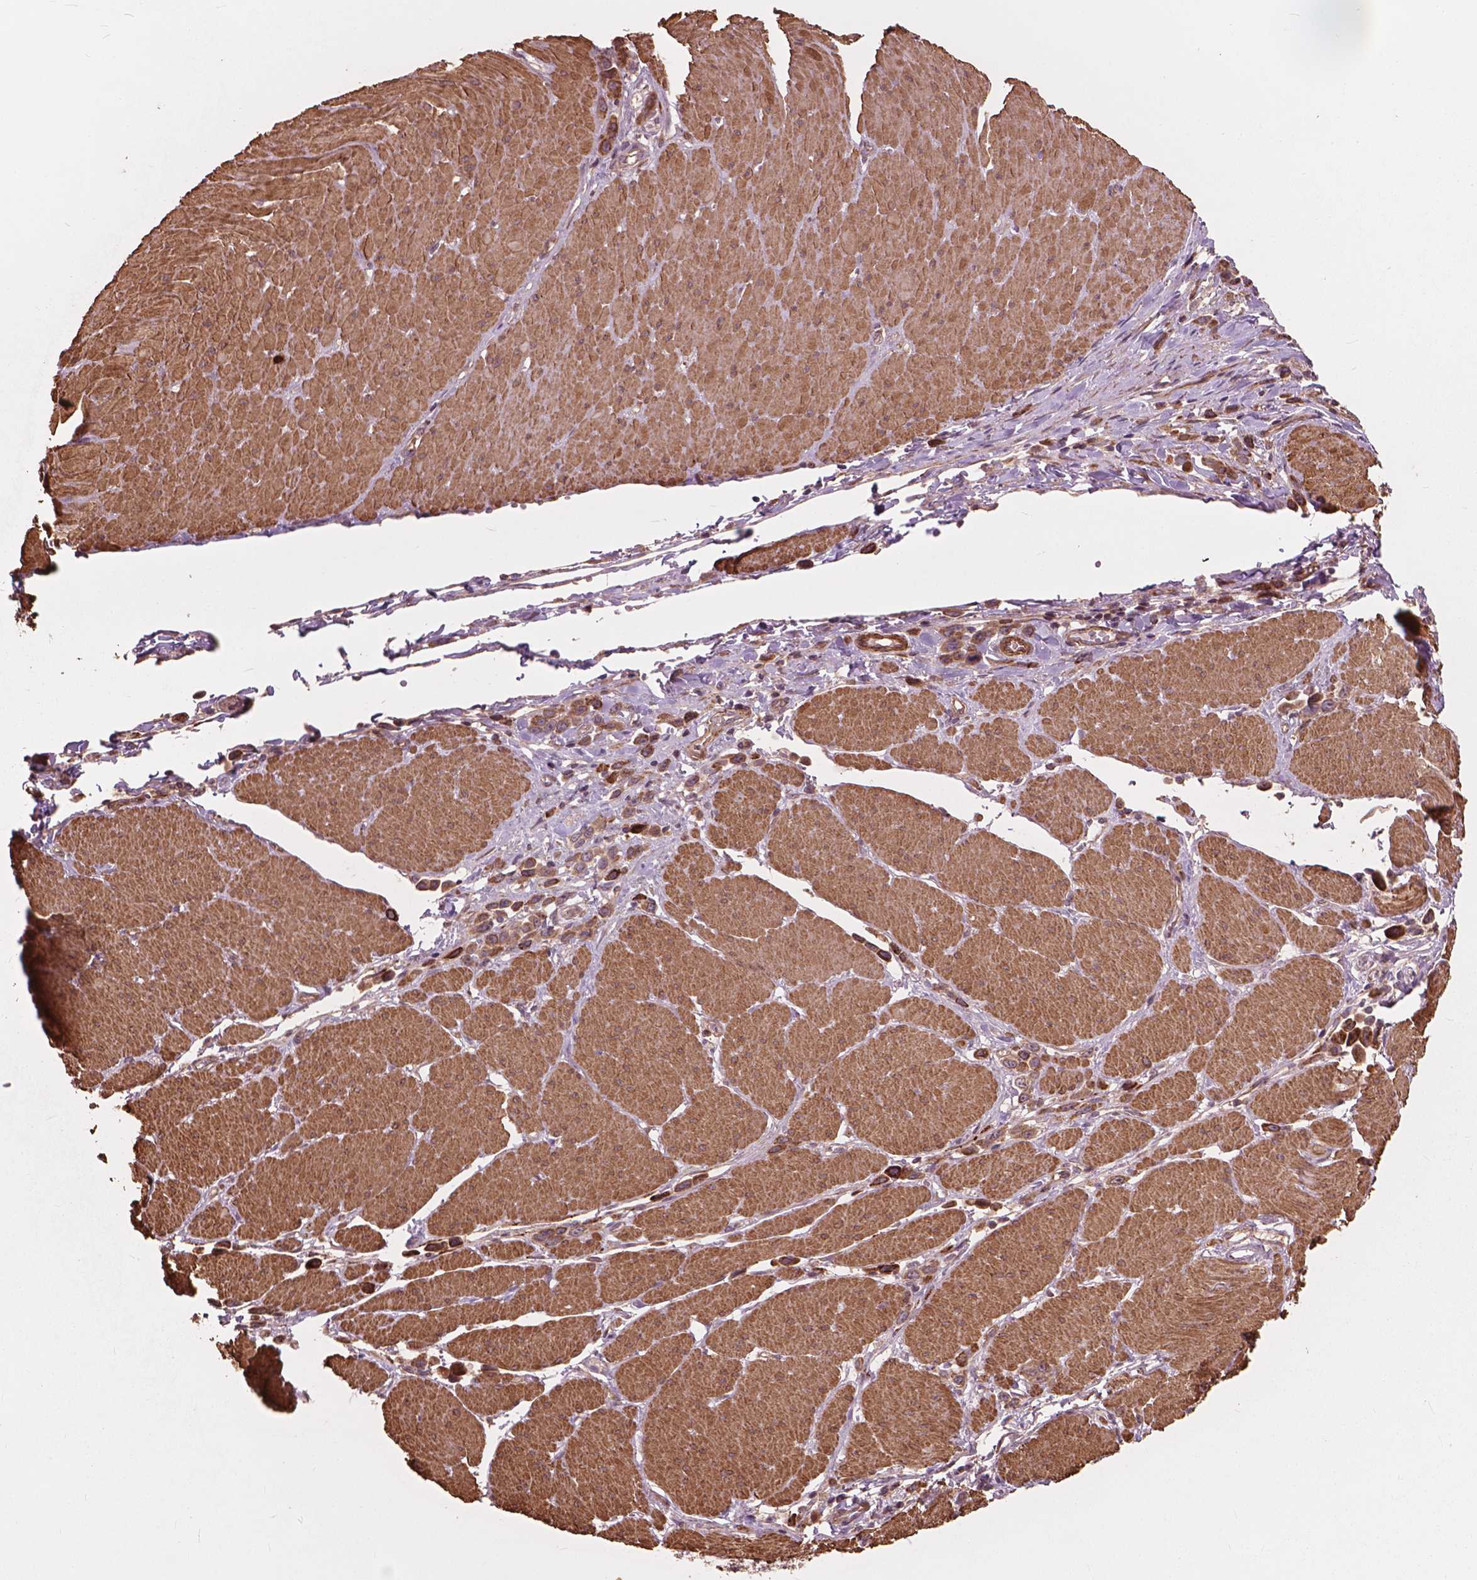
{"staining": {"intensity": "weak", "quantity": ">75%", "location": "cytoplasmic/membranous"}, "tissue": "stomach cancer", "cell_type": "Tumor cells", "image_type": "cancer", "snomed": [{"axis": "morphology", "description": "Adenocarcinoma, NOS"}, {"axis": "topography", "description": "Stomach"}], "caption": "Approximately >75% of tumor cells in human stomach cancer demonstrate weak cytoplasmic/membranous protein expression as visualized by brown immunohistochemical staining.", "gene": "FNIP1", "patient": {"sex": "male", "age": 47}}